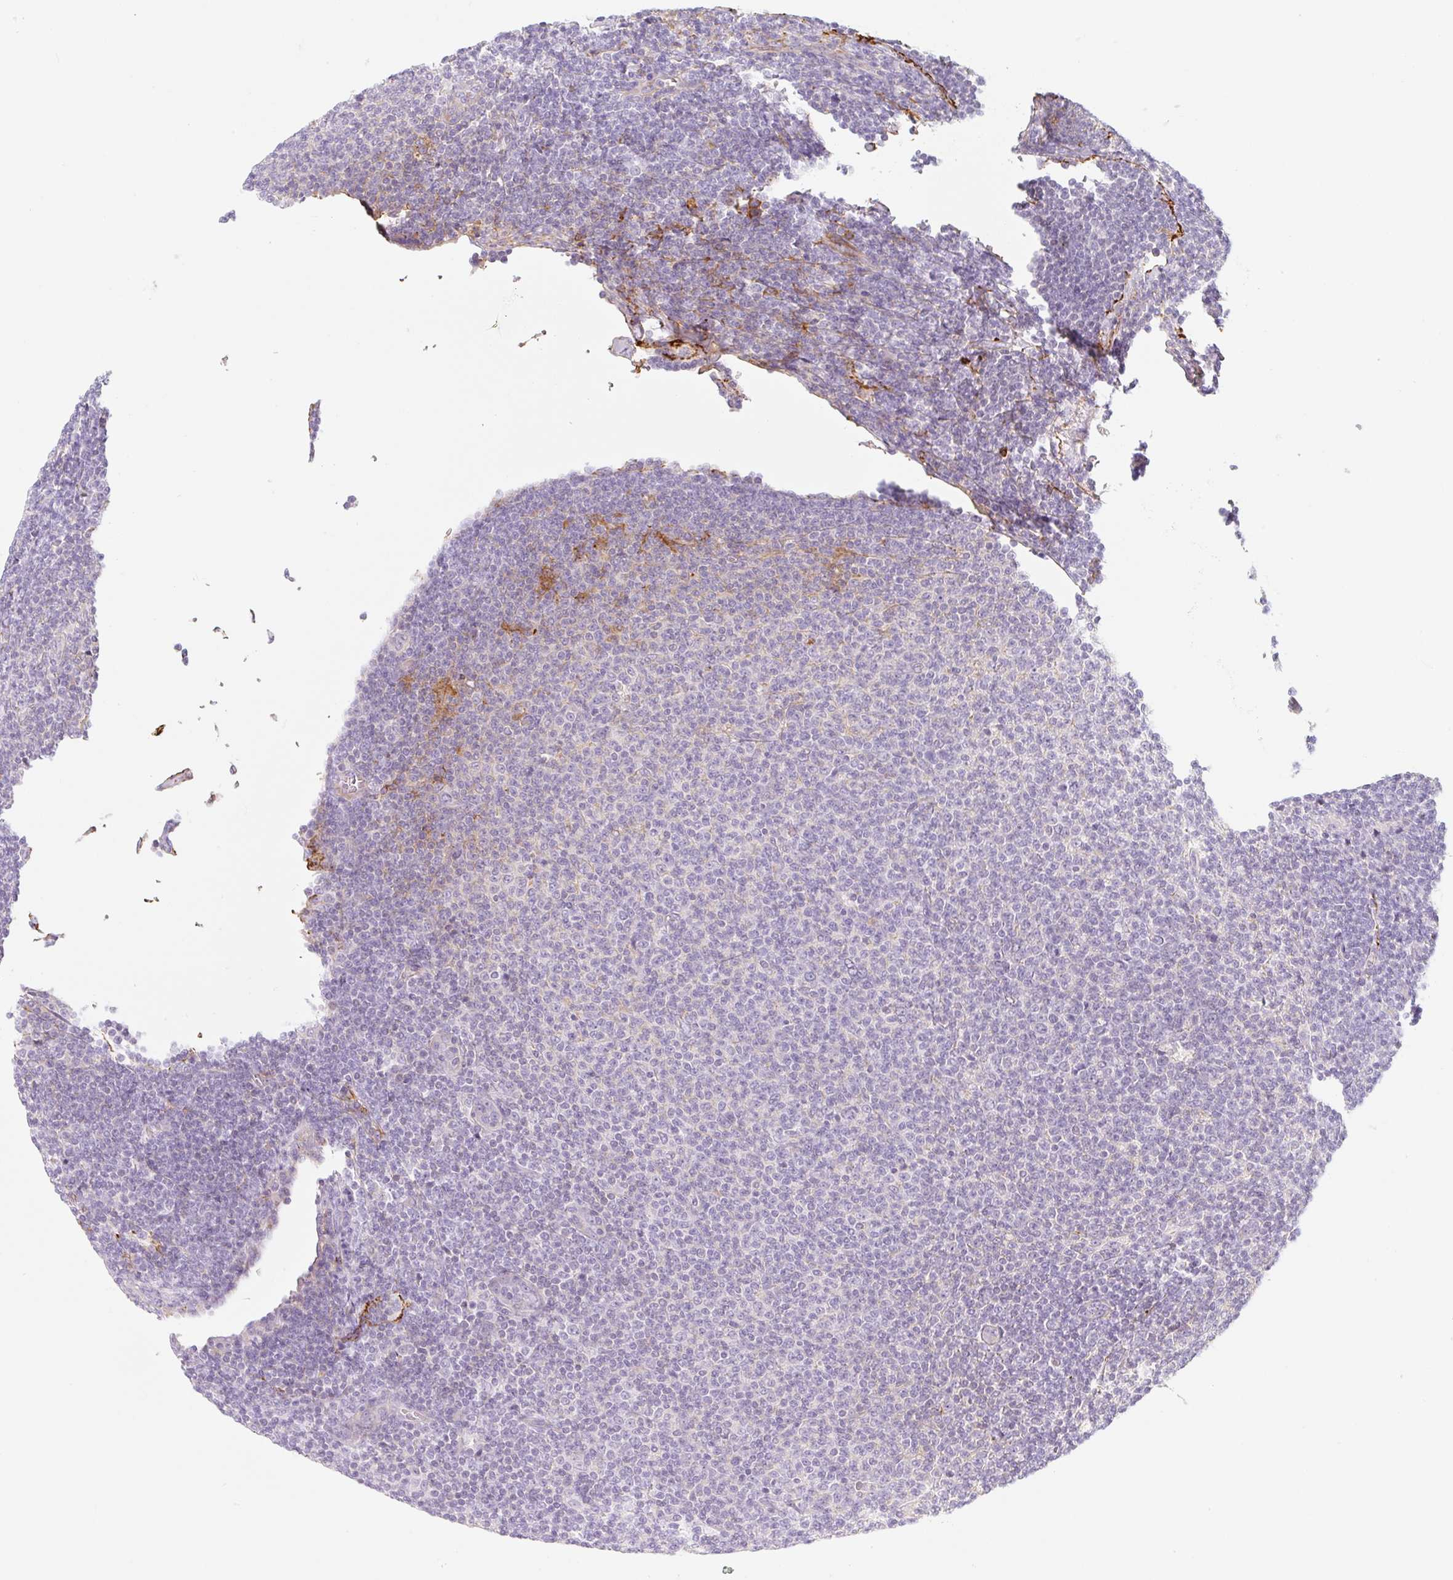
{"staining": {"intensity": "negative", "quantity": "none", "location": "none"}, "tissue": "lymphoma", "cell_type": "Tumor cells", "image_type": "cancer", "snomed": [{"axis": "morphology", "description": "Malignant lymphoma, non-Hodgkin's type, Low grade"}, {"axis": "topography", "description": "Lymph node"}], "caption": "A high-resolution image shows immunohistochemistry staining of lymphoma, which exhibits no significant expression in tumor cells.", "gene": "LYVE1", "patient": {"sex": "male", "age": 66}}